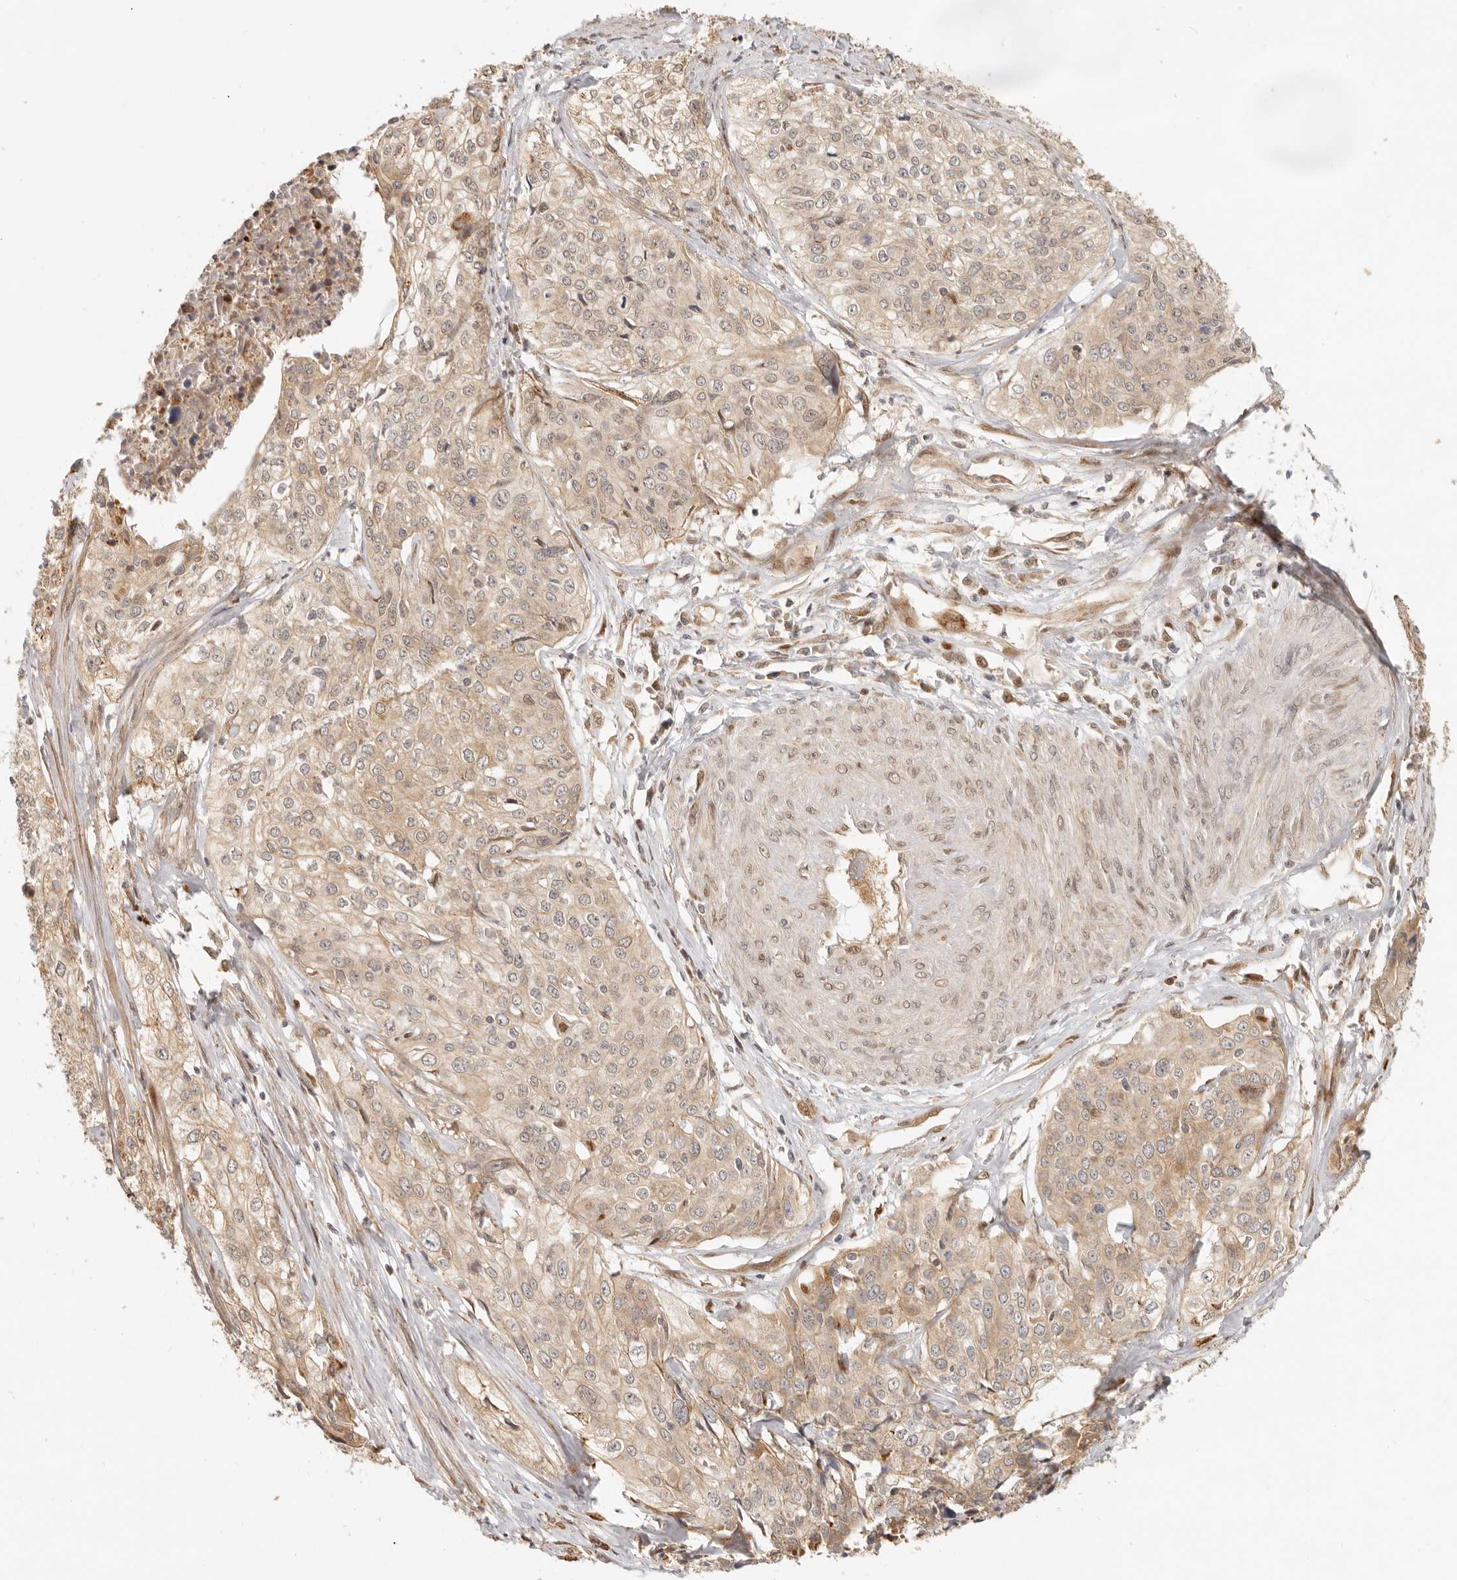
{"staining": {"intensity": "weak", "quantity": "25%-75%", "location": "cytoplasmic/membranous"}, "tissue": "cervical cancer", "cell_type": "Tumor cells", "image_type": "cancer", "snomed": [{"axis": "morphology", "description": "Squamous cell carcinoma, NOS"}, {"axis": "topography", "description": "Cervix"}], "caption": "The immunohistochemical stain labels weak cytoplasmic/membranous expression in tumor cells of cervical cancer (squamous cell carcinoma) tissue. Nuclei are stained in blue.", "gene": "TUFT1", "patient": {"sex": "female", "age": 31}}